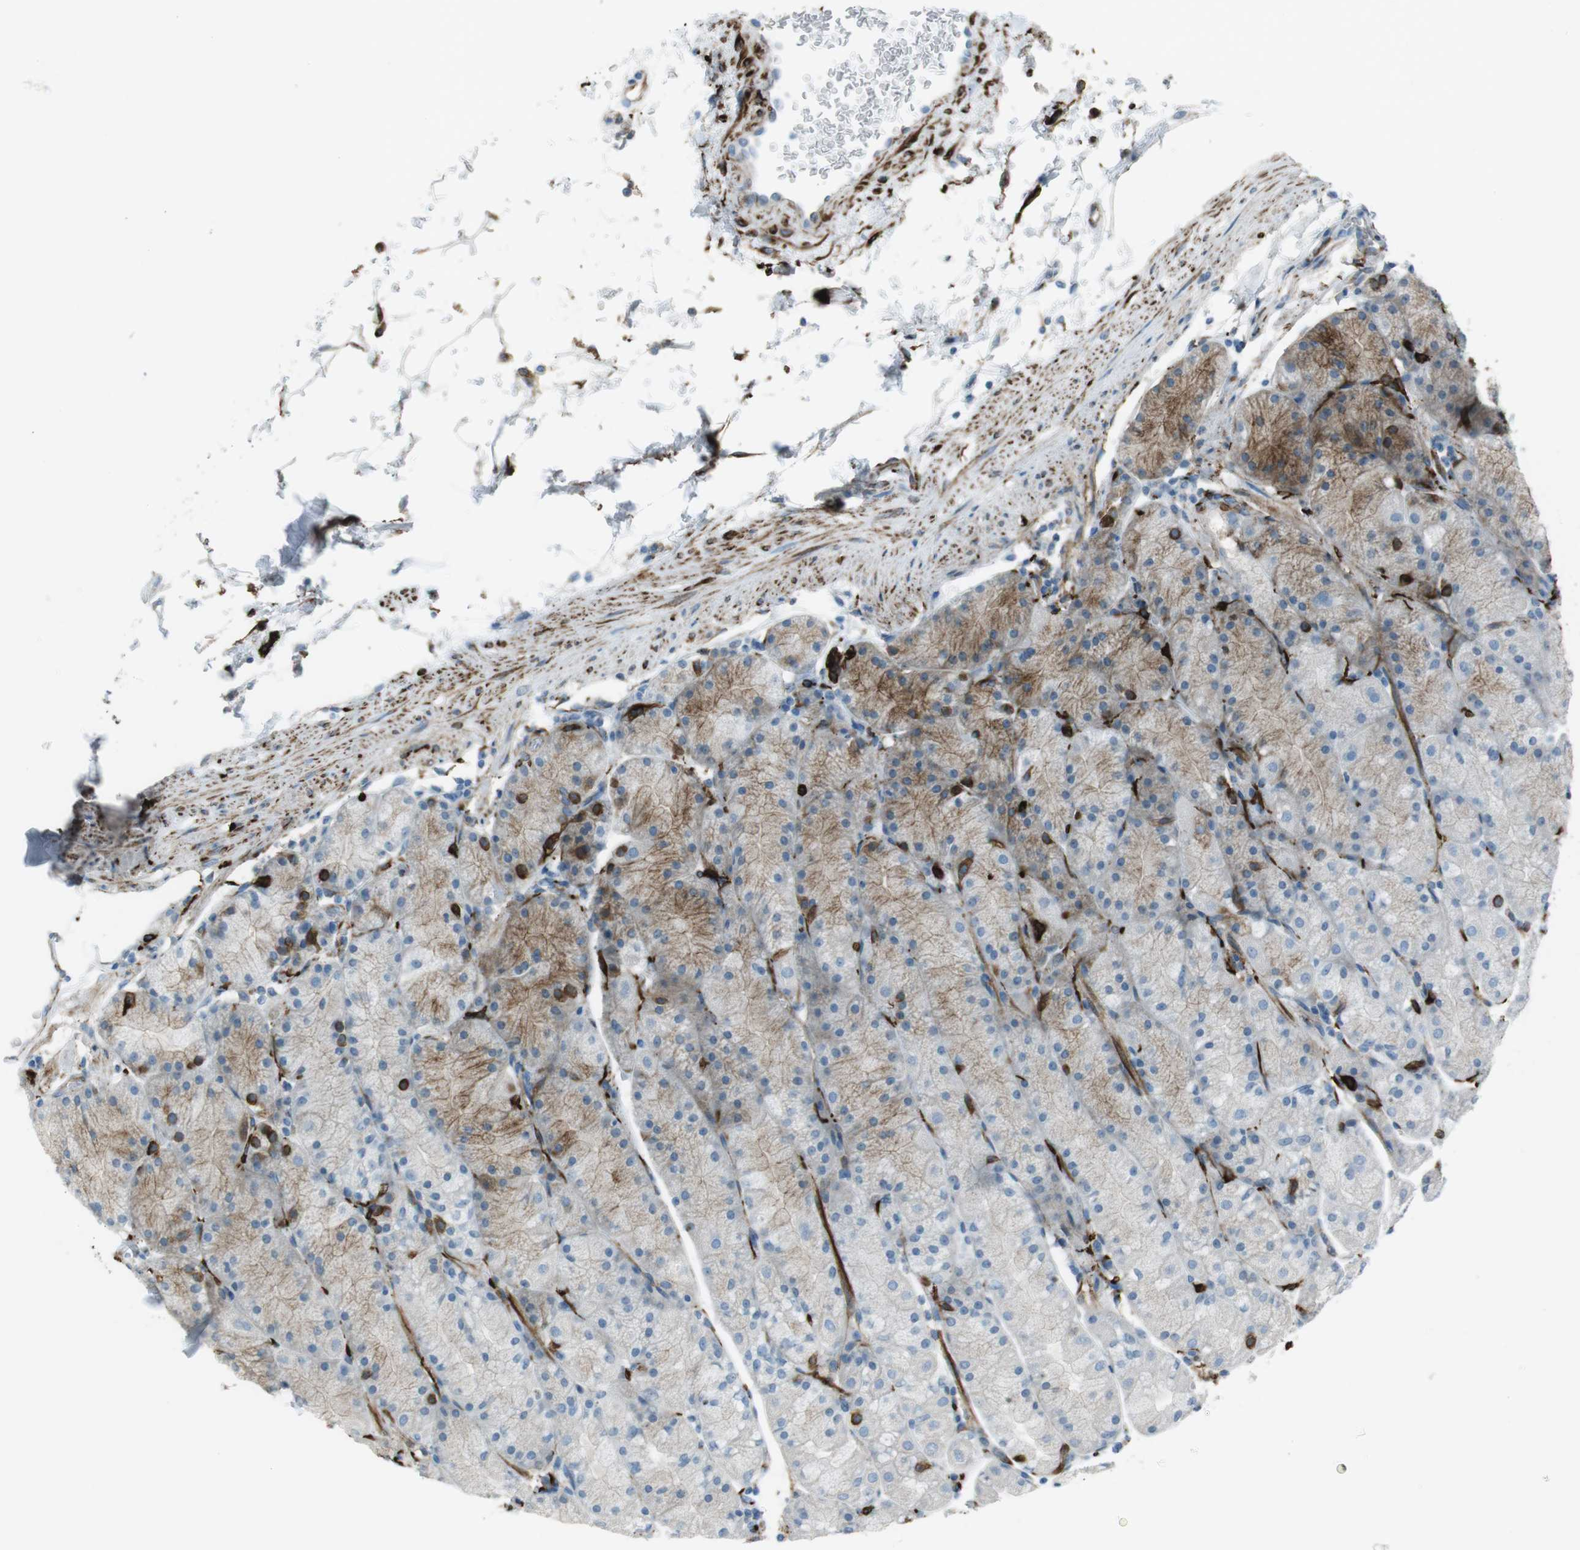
{"staining": {"intensity": "strong", "quantity": "<25%", "location": "cytoplasmic/membranous"}, "tissue": "stomach", "cell_type": "Glandular cells", "image_type": "normal", "snomed": [{"axis": "morphology", "description": "Normal tissue, NOS"}, {"axis": "topography", "description": "Stomach, upper"}, {"axis": "topography", "description": "Stomach"}], "caption": "High-power microscopy captured an immunohistochemistry micrograph of normal stomach, revealing strong cytoplasmic/membranous positivity in approximately <25% of glandular cells.", "gene": "TUBB2A", "patient": {"sex": "male", "age": 76}}